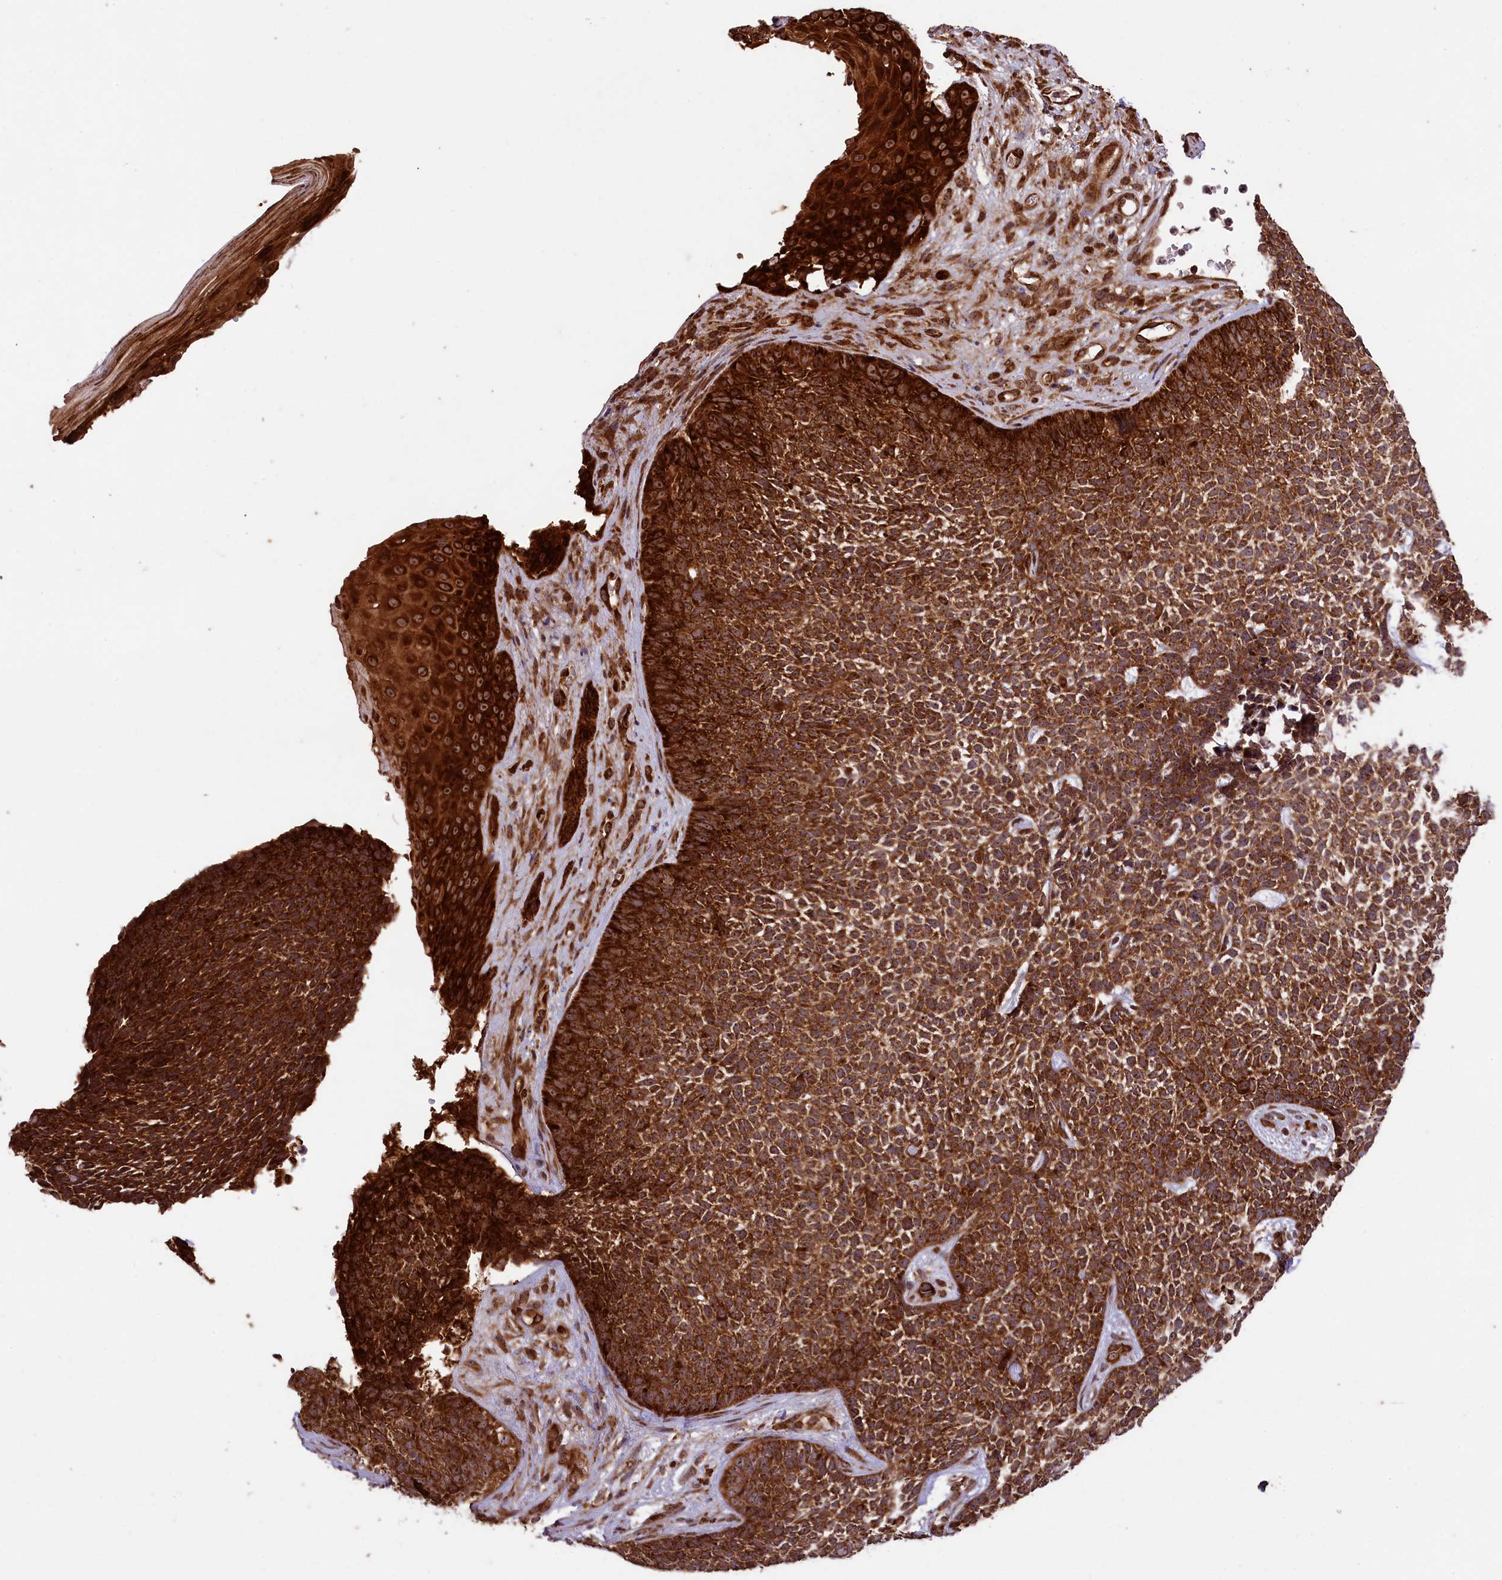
{"staining": {"intensity": "strong", "quantity": ">75%", "location": "cytoplasmic/membranous"}, "tissue": "skin cancer", "cell_type": "Tumor cells", "image_type": "cancer", "snomed": [{"axis": "morphology", "description": "Basal cell carcinoma"}, {"axis": "topography", "description": "Skin"}], "caption": "Skin basal cell carcinoma tissue shows strong cytoplasmic/membranous positivity in about >75% of tumor cells", "gene": "LARP4", "patient": {"sex": "female", "age": 84}}